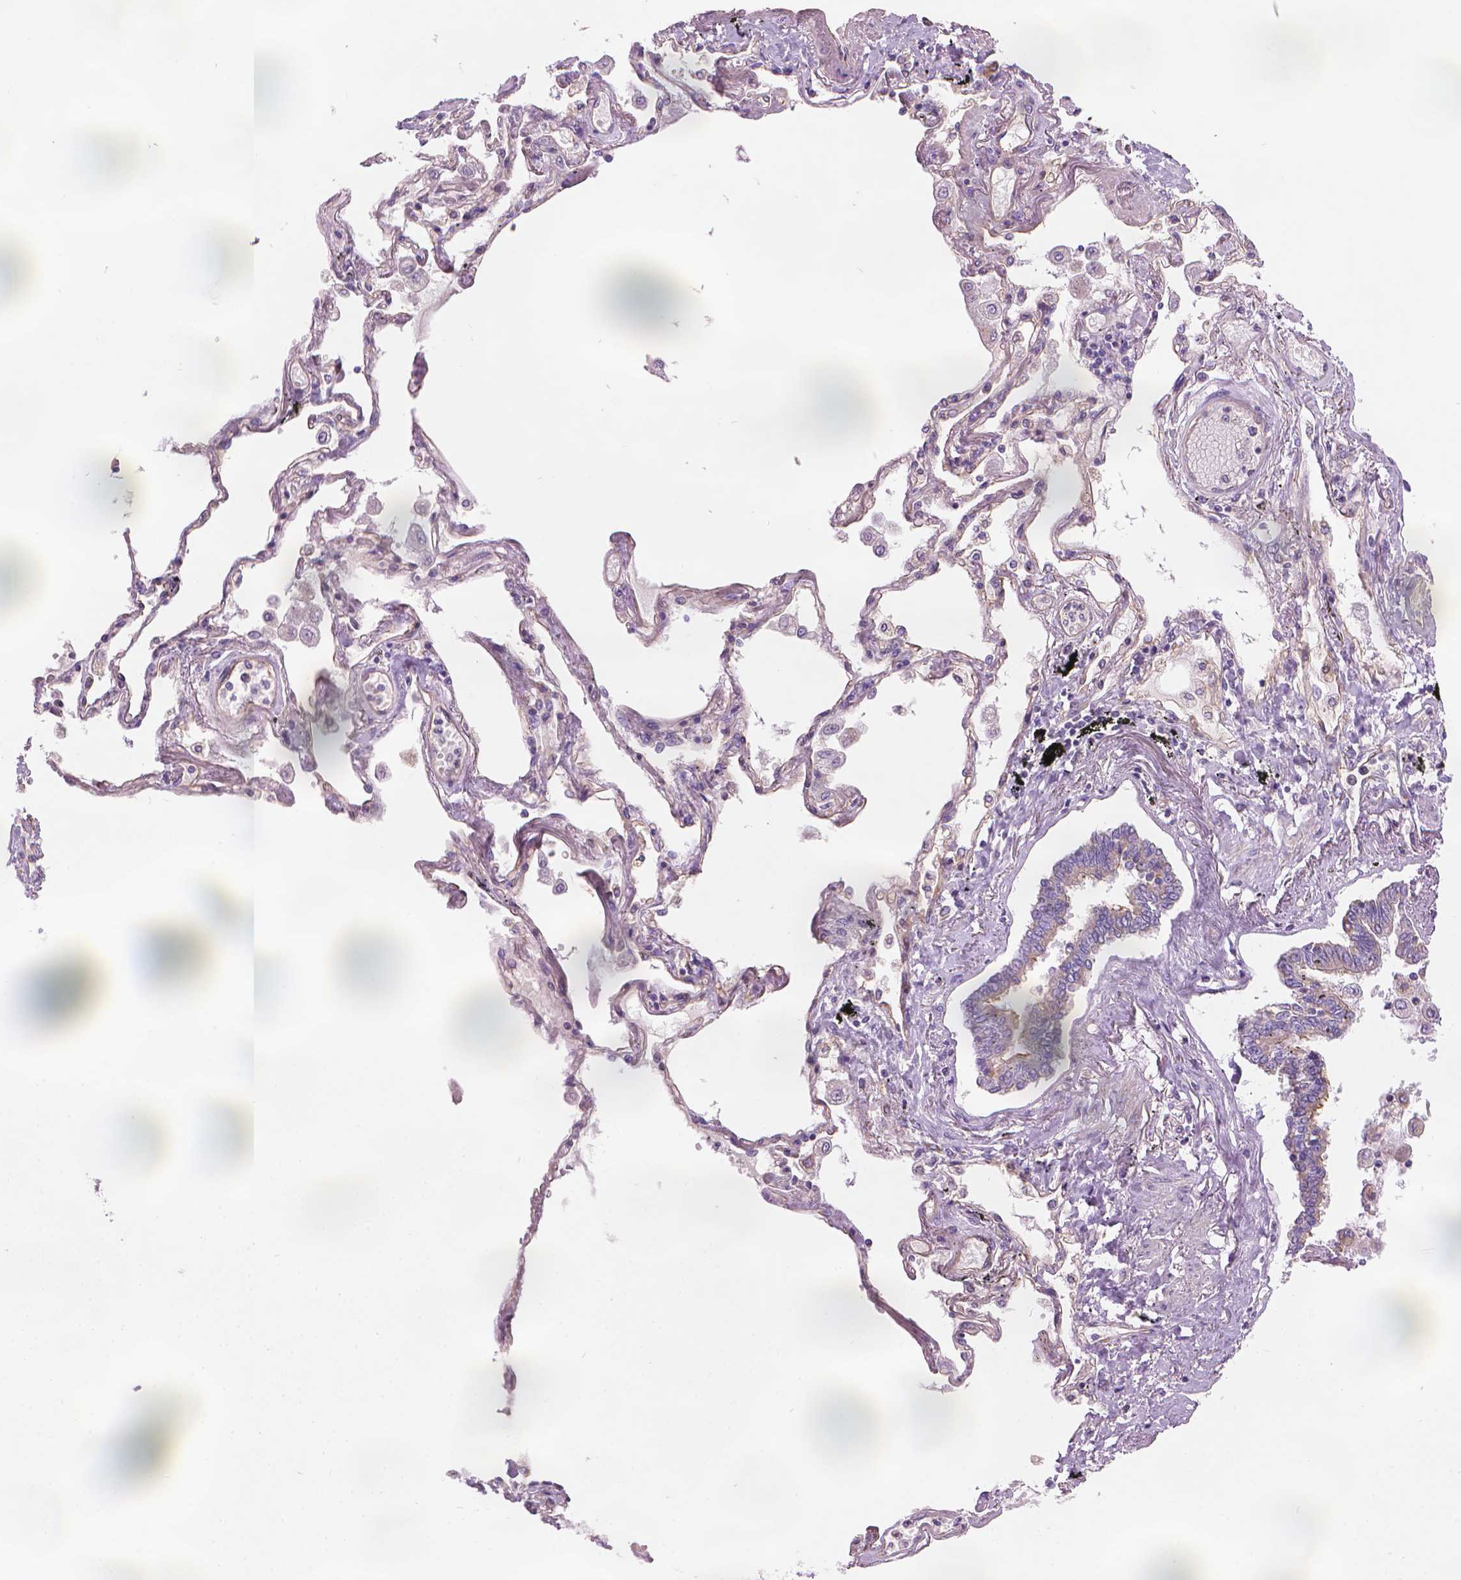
{"staining": {"intensity": "negative", "quantity": "none", "location": "none"}, "tissue": "lung", "cell_type": "Alveolar cells", "image_type": "normal", "snomed": [{"axis": "morphology", "description": "Normal tissue, NOS"}, {"axis": "morphology", "description": "Adenocarcinoma, NOS"}, {"axis": "topography", "description": "Cartilage tissue"}, {"axis": "topography", "description": "Lung"}], "caption": "A high-resolution micrograph shows IHC staining of normal lung, which exhibits no significant expression in alveolar cells. Brightfield microscopy of immunohistochemistry (IHC) stained with DAB (3,3'-diaminobenzidine) (brown) and hematoxylin (blue), captured at high magnification.", "gene": "TTC29", "patient": {"sex": "female", "age": 67}}